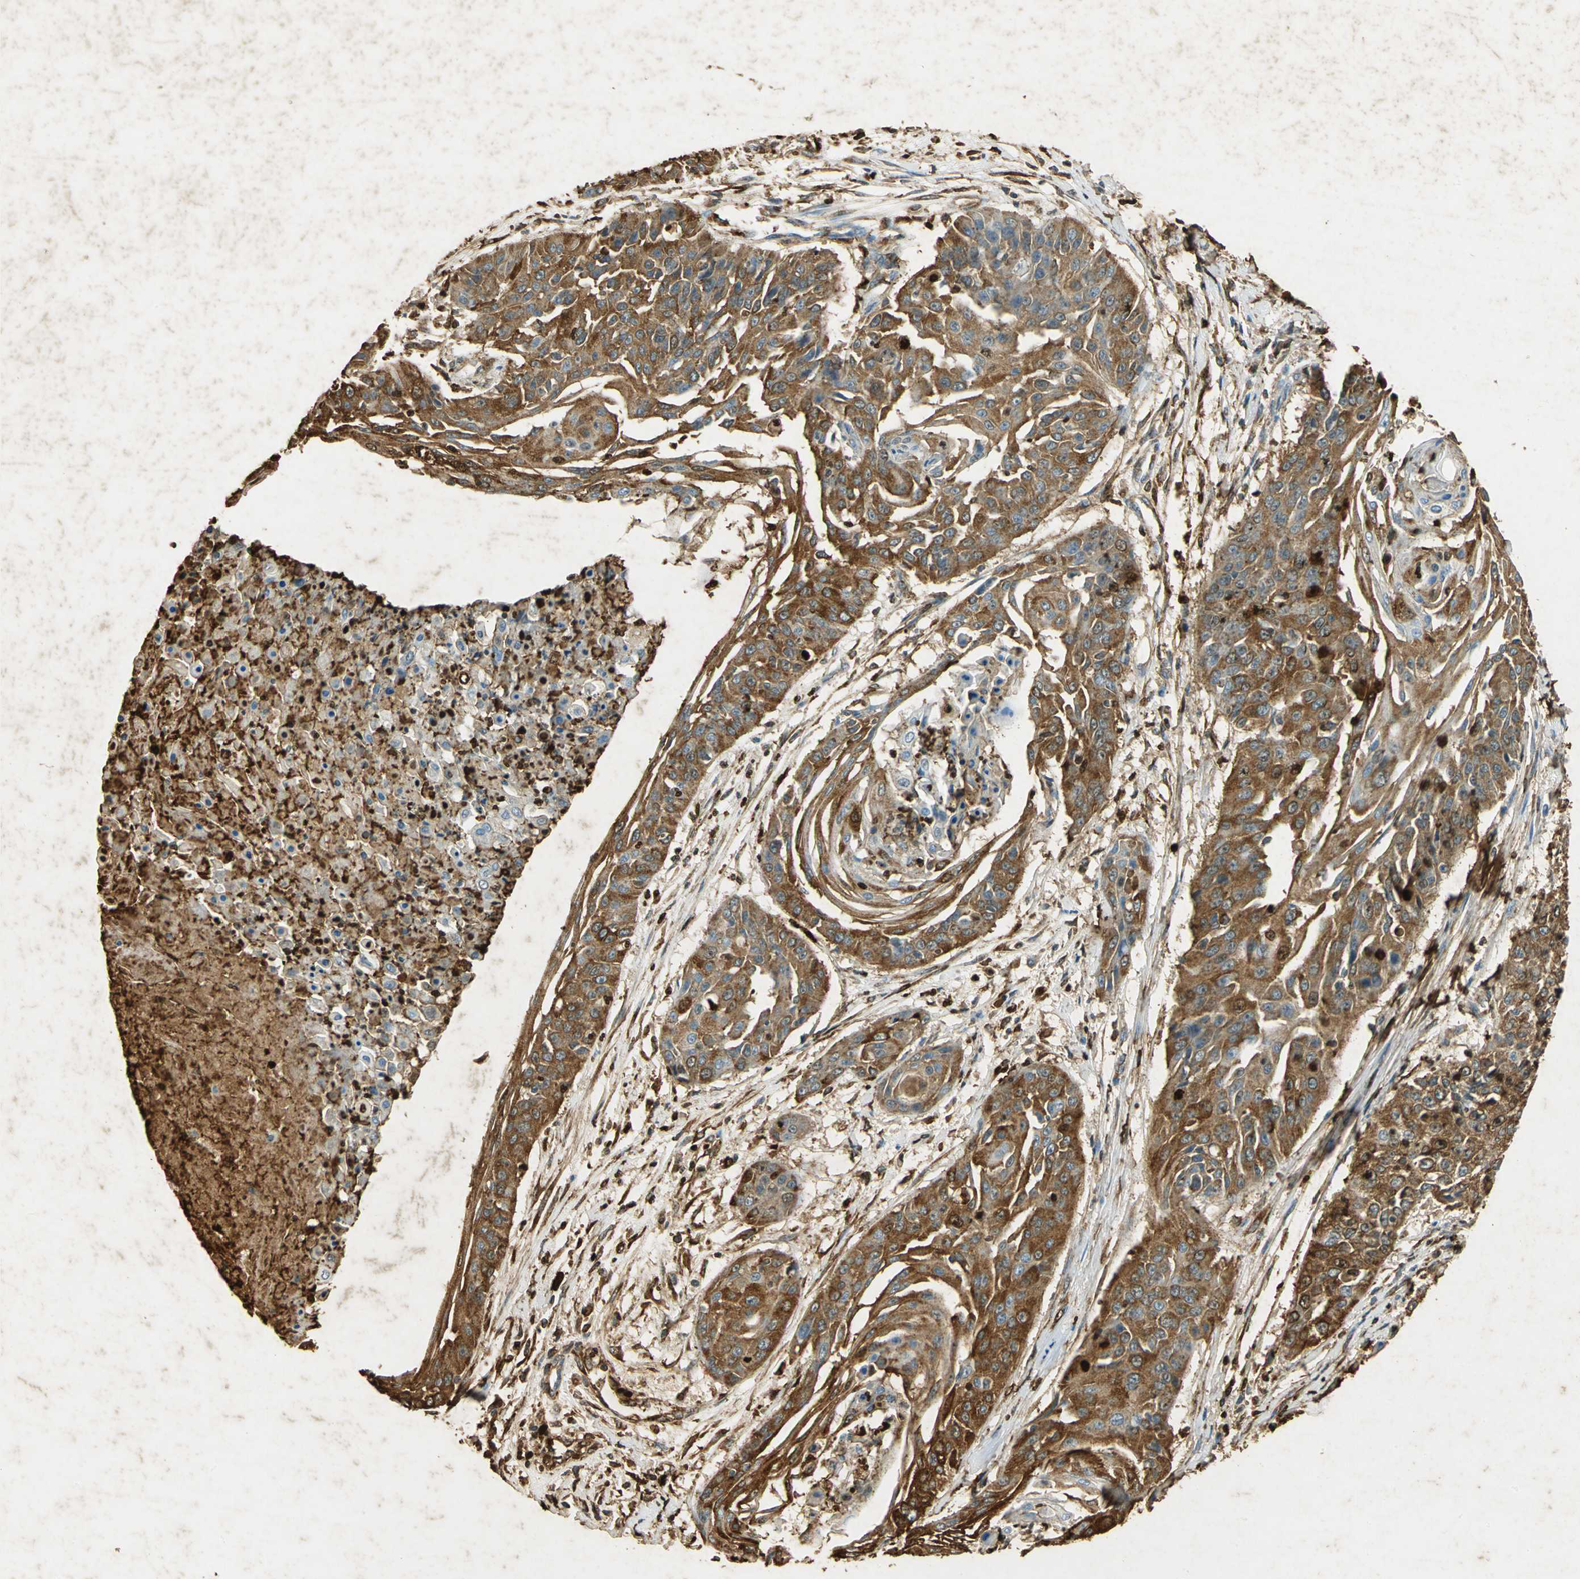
{"staining": {"intensity": "strong", "quantity": ">75%", "location": "cytoplasmic/membranous"}, "tissue": "cervical cancer", "cell_type": "Tumor cells", "image_type": "cancer", "snomed": [{"axis": "morphology", "description": "Squamous cell carcinoma, NOS"}, {"axis": "topography", "description": "Cervix"}], "caption": "A high amount of strong cytoplasmic/membranous positivity is identified in about >75% of tumor cells in cervical cancer tissue. (DAB (3,3'-diaminobenzidine) IHC, brown staining for protein, blue staining for nuclei).", "gene": "ANXA4", "patient": {"sex": "female", "age": 64}}